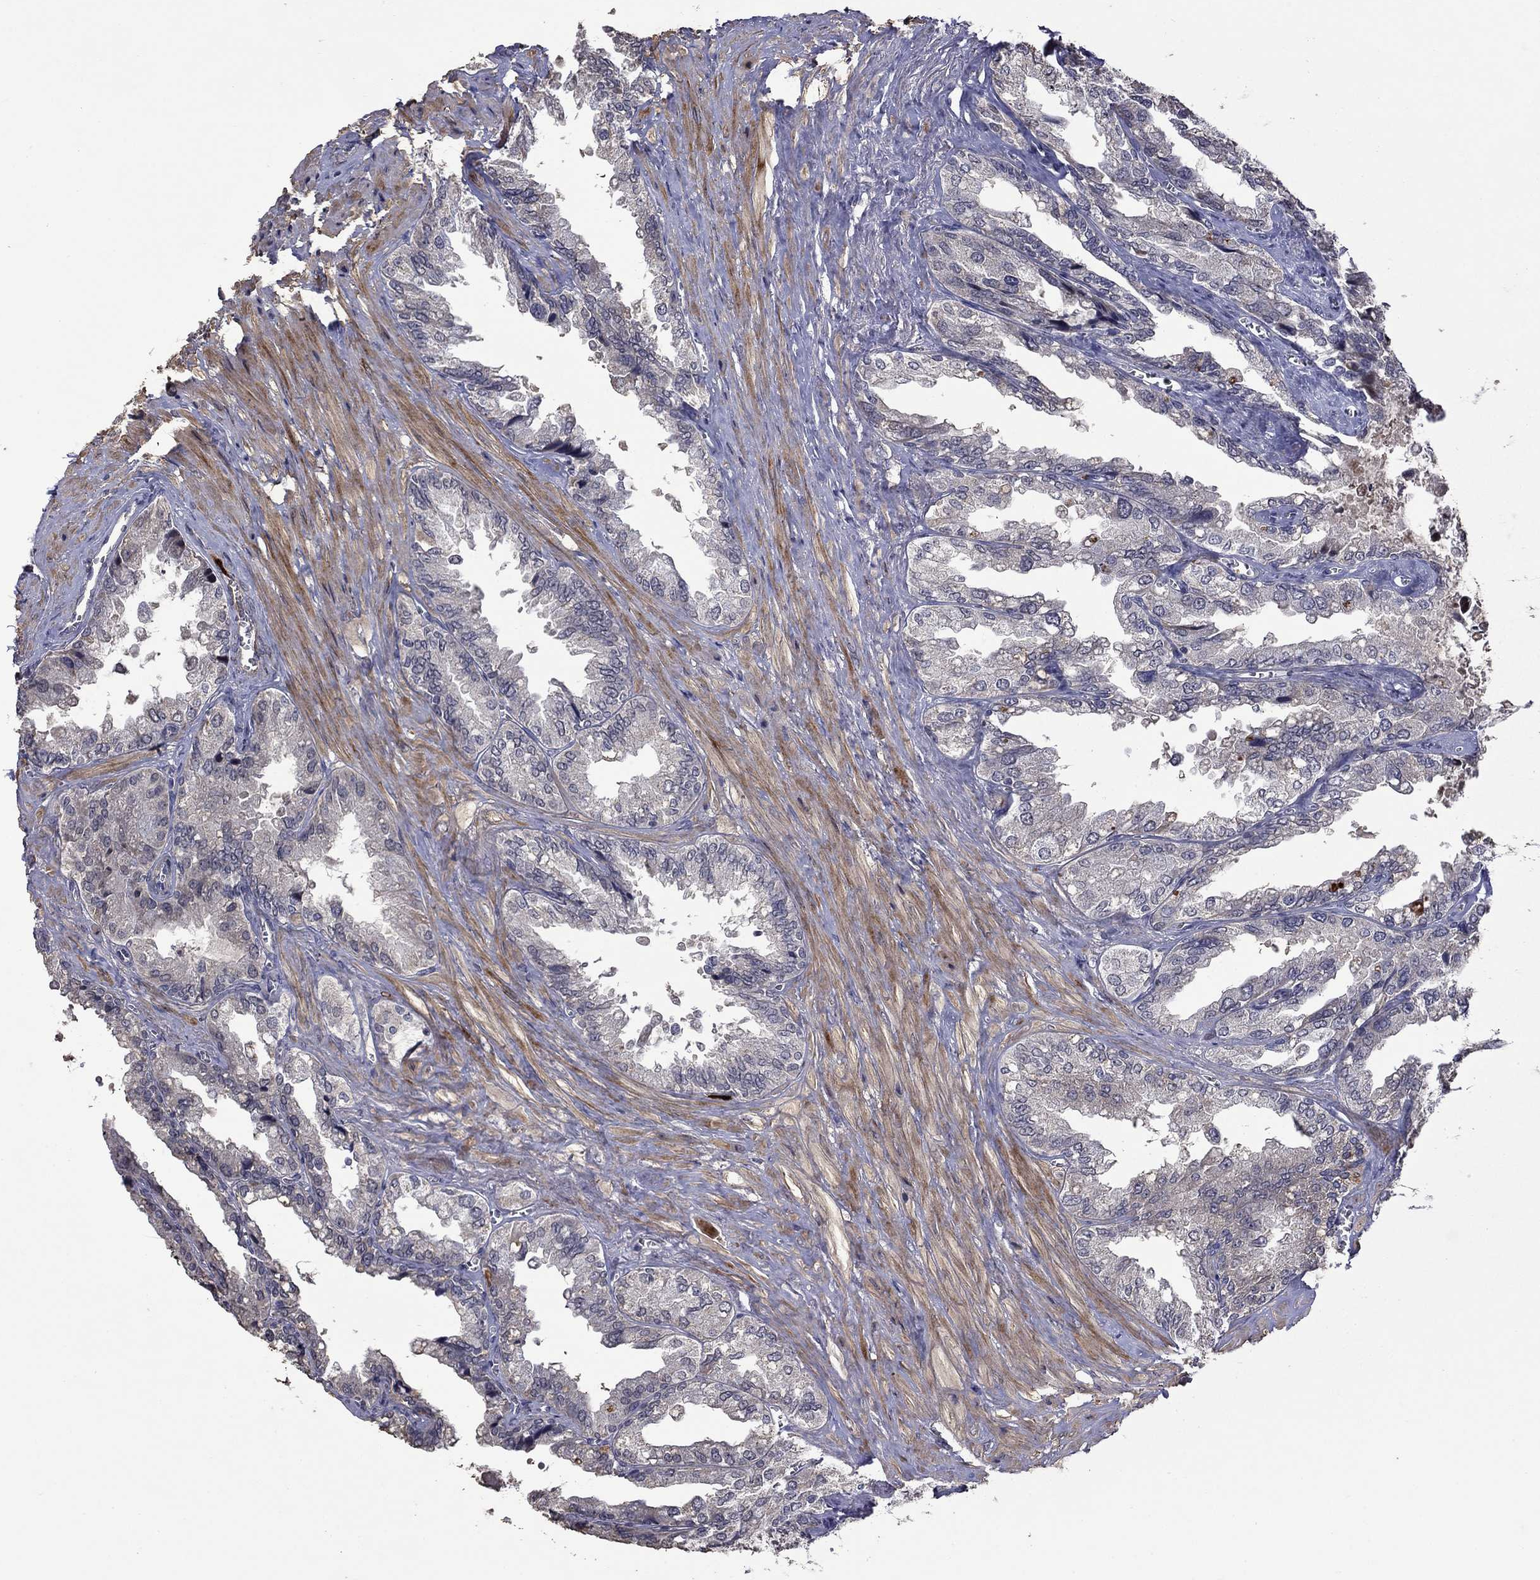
{"staining": {"intensity": "negative", "quantity": "none", "location": "none"}, "tissue": "seminal vesicle", "cell_type": "Glandular cells", "image_type": "normal", "snomed": [{"axis": "morphology", "description": "Normal tissue, NOS"}, {"axis": "topography", "description": "Seminal veicle"}], "caption": "Protein analysis of unremarkable seminal vesicle exhibits no significant expression in glandular cells.", "gene": "SATB1", "patient": {"sex": "male", "age": 67}}